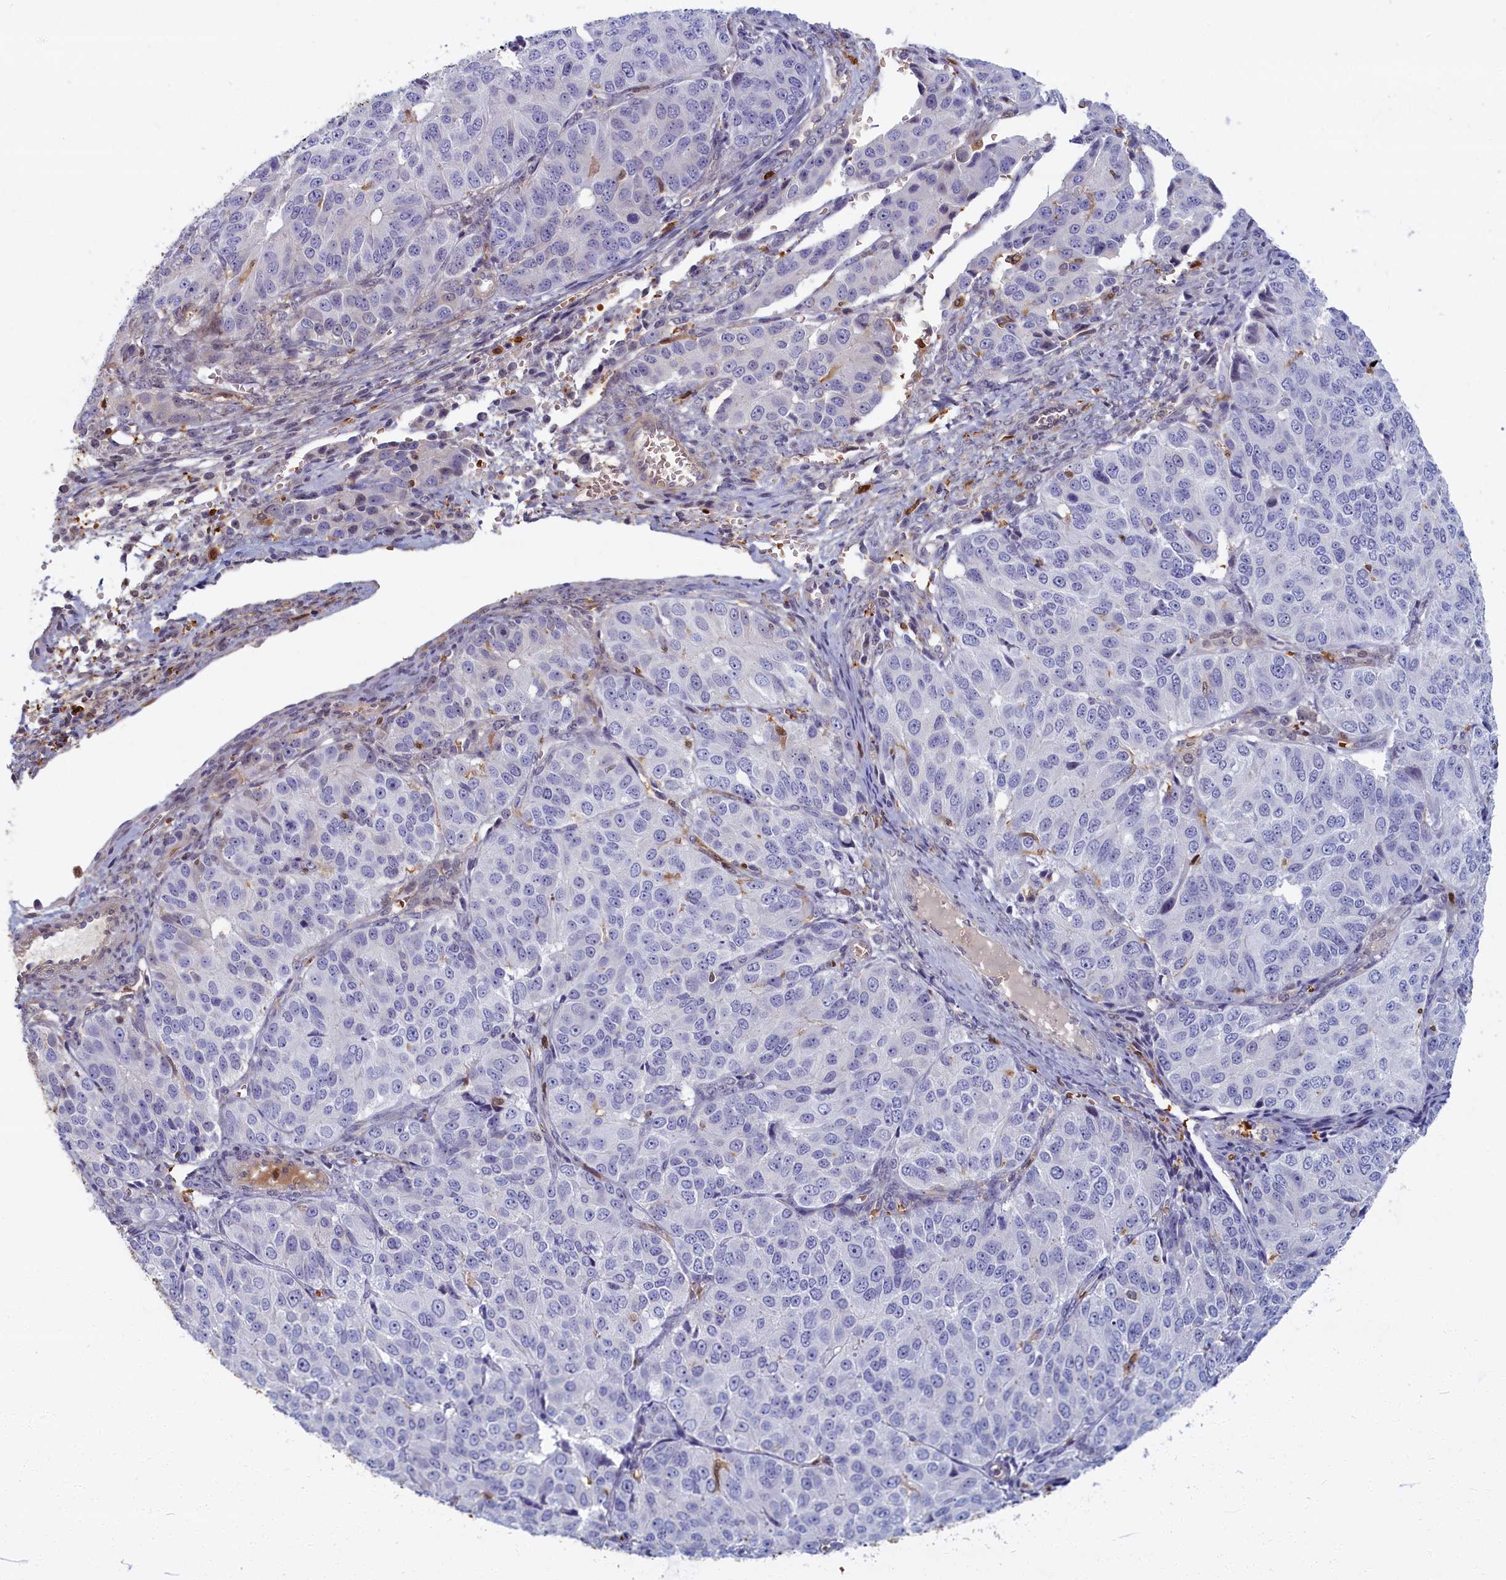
{"staining": {"intensity": "negative", "quantity": "none", "location": "none"}, "tissue": "ovarian cancer", "cell_type": "Tumor cells", "image_type": "cancer", "snomed": [{"axis": "morphology", "description": "Carcinoma, endometroid"}, {"axis": "topography", "description": "Ovary"}], "caption": "Immunohistochemistry of ovarian cancer (endometroid carcinoma) displays no positivity in tumor cells.", "gene": "BLVRB", "patient": {"sex": "female", "age": 51}}